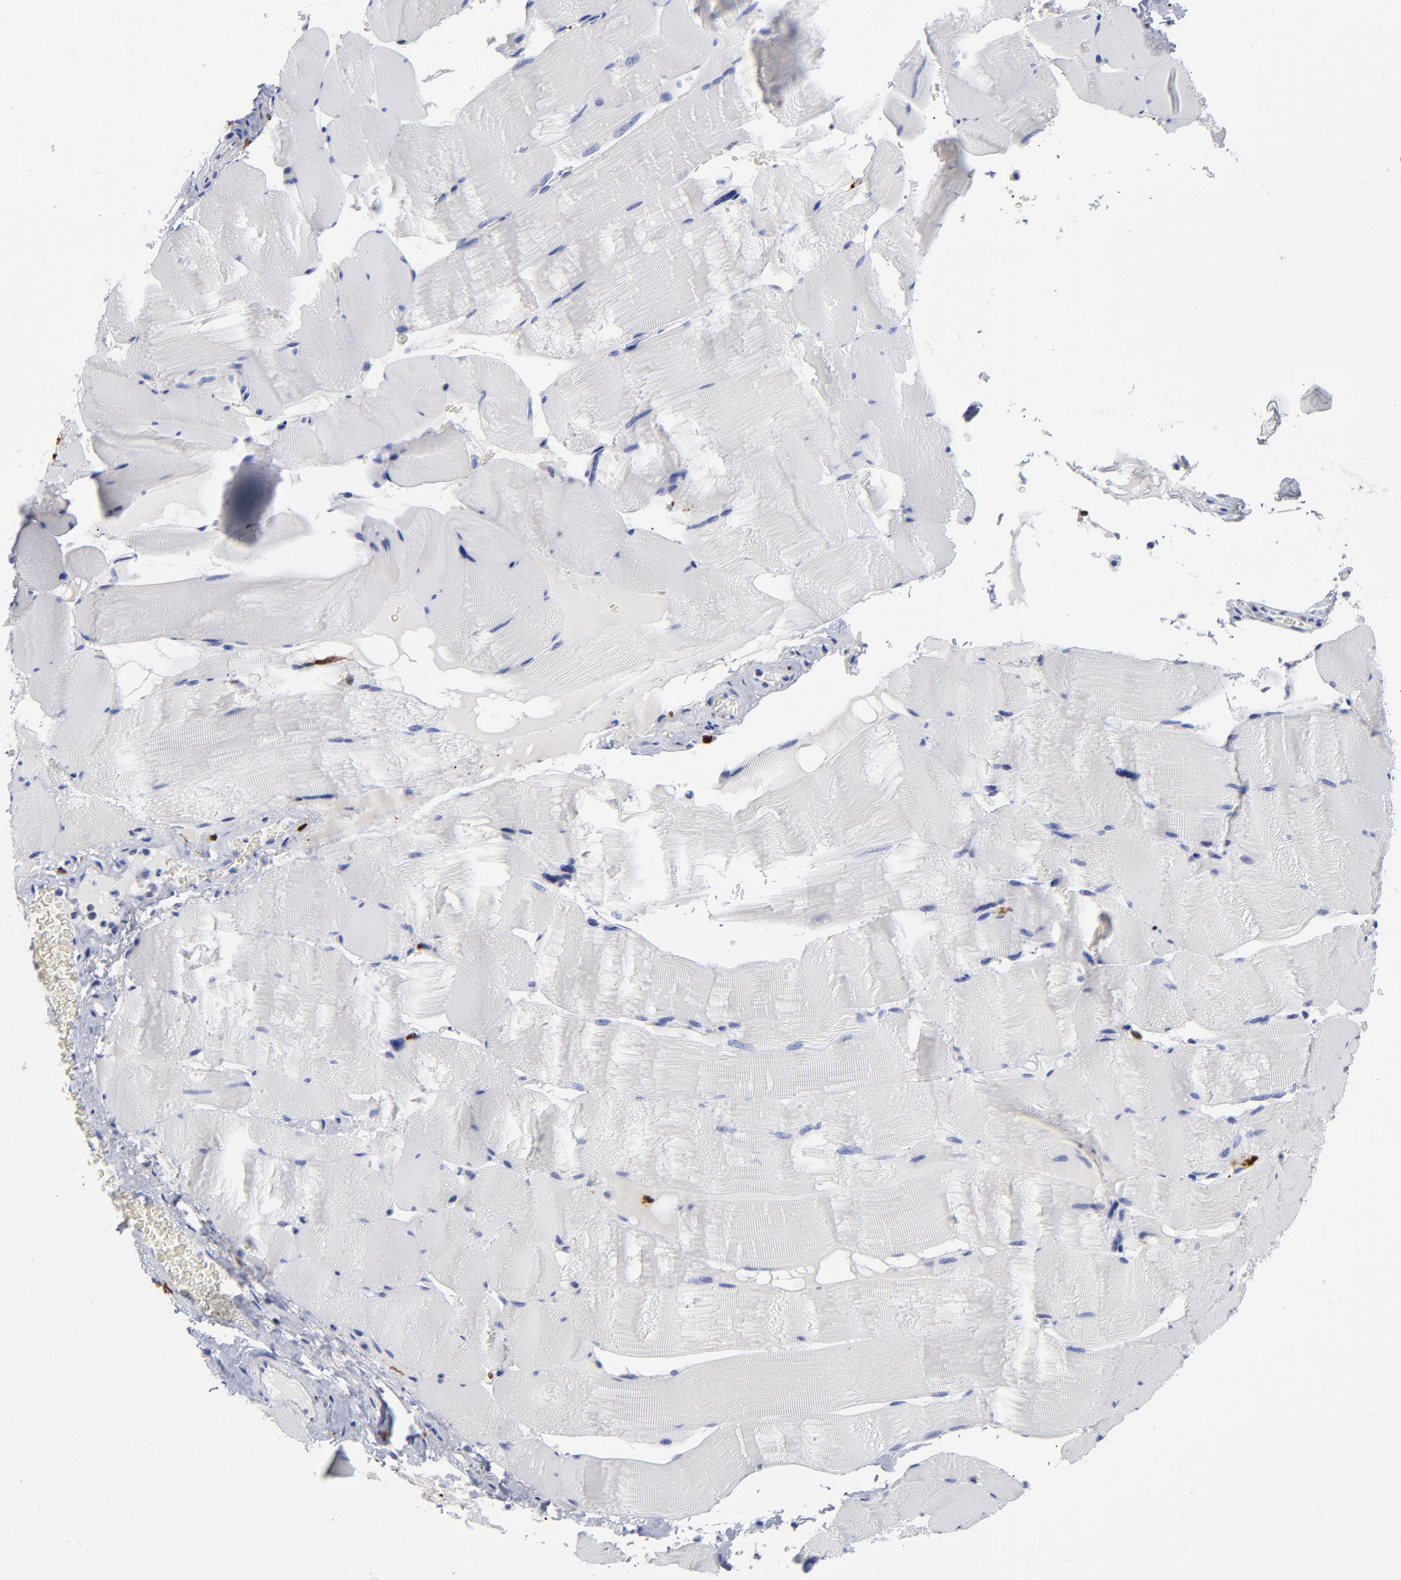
{"staining": {"intensity": "negative", "quantity": "none", "location": "none"}, "tissue": "skeletal muscle", "cell_type": "Myocytes", "image_type": "normal", "snomed": [{"axis": "morphology", "description": "Normal tissue, NOS"}, {"axis": "topography", "description": "Skeletal muscle"}], "caption": "Immunohistochemistry (IHC) photomicrograph of benign skeletal muscle stained for a protein (brown), which exhibits no expression in myocytes.", "gene": "PTP4A1", "patient": {"sex": "male", "age": 62}}